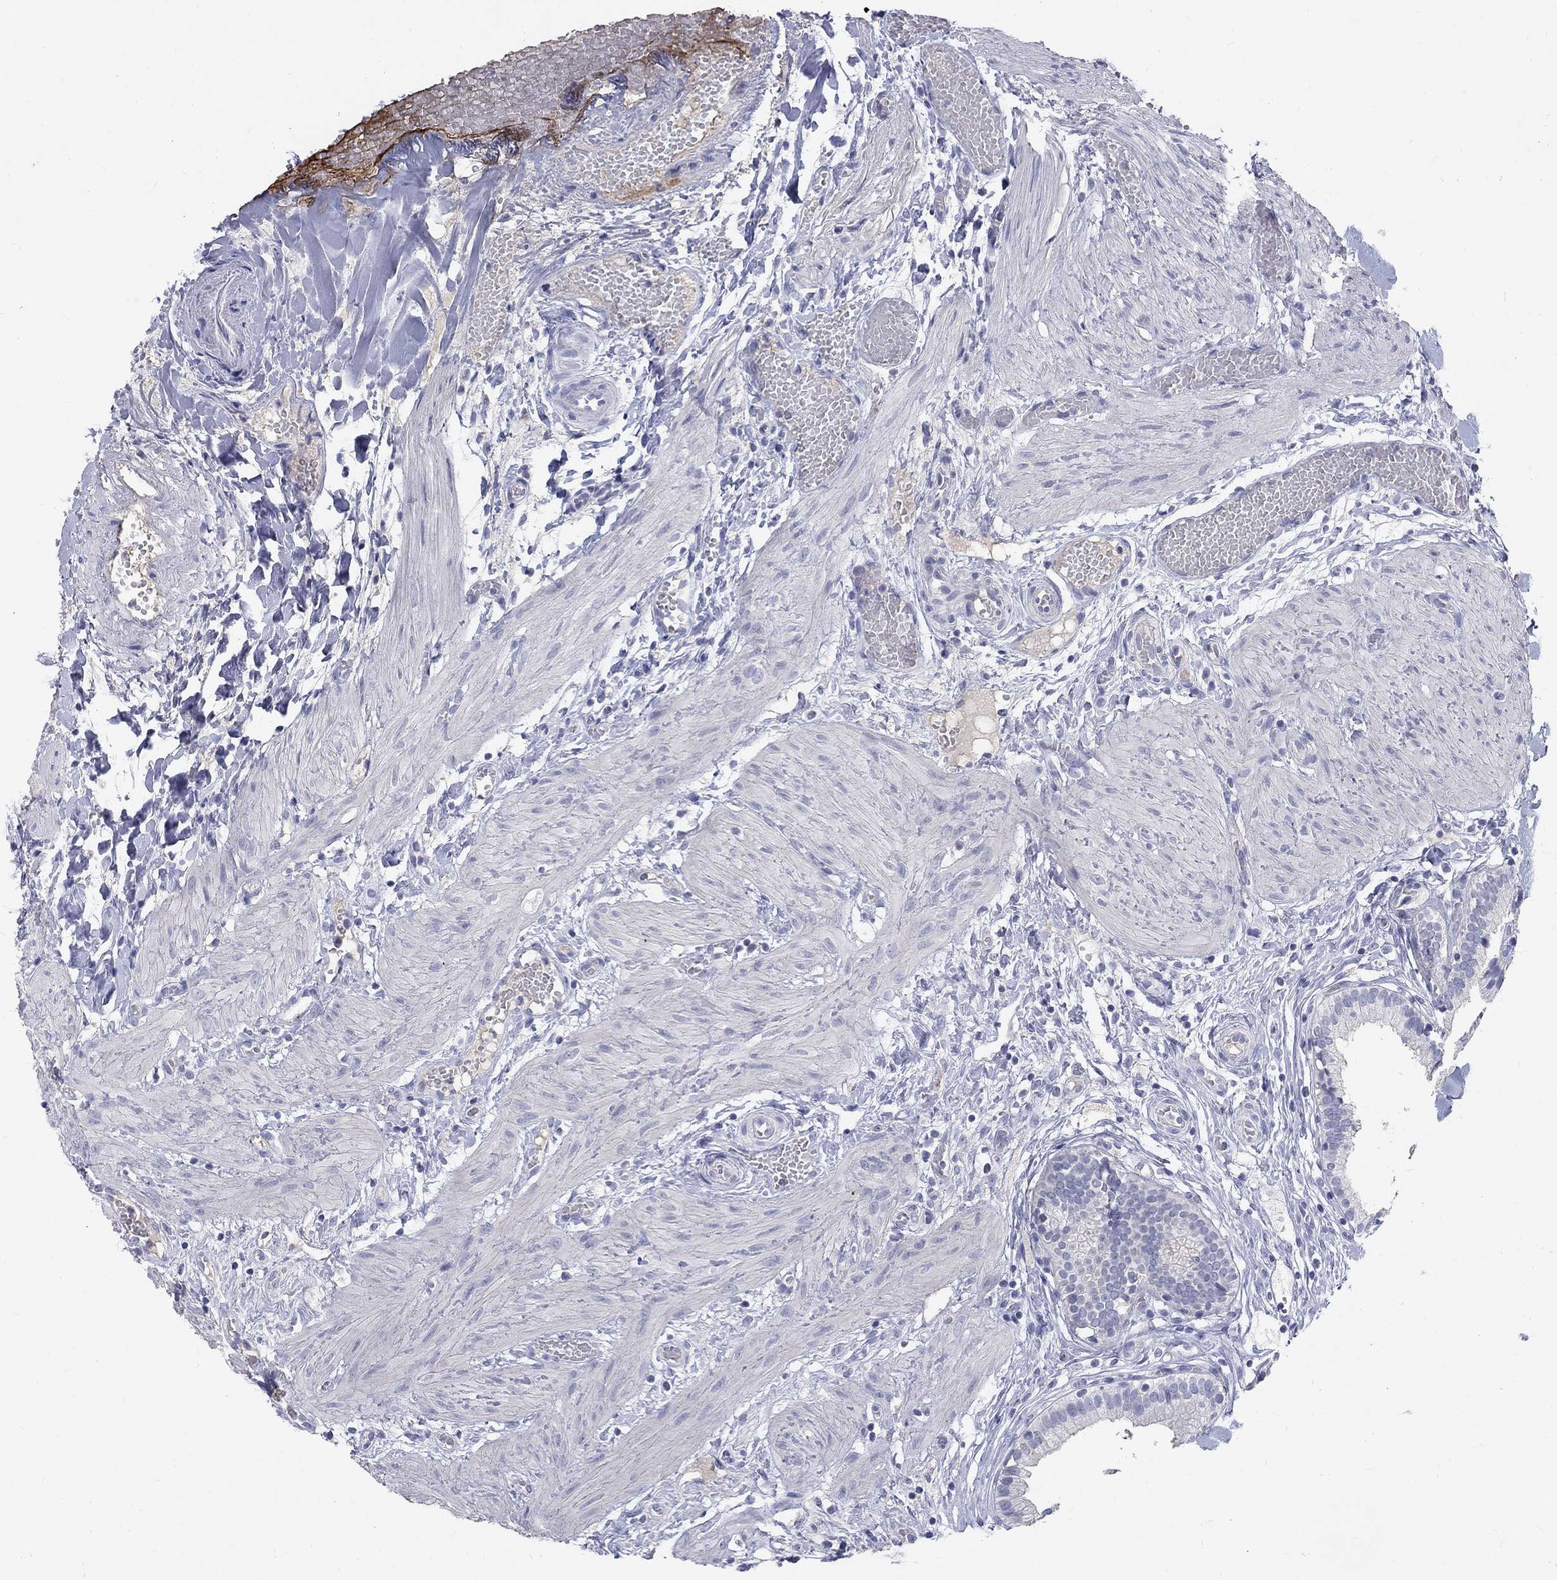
{"staining": {"intensity": "negative", "quantity": "none", "location": "none"}, "tissue": "gallbladder", "cell_type": "Glandular cells", "image_type": "normal", "snomed": [{"axis": "morphology", "description": "Normal tissue, NOS"}, {"axis": "topography", "description": "Gallbladder"}], "caption": "Immunohistochemistry (IHC) micrograph of benign human gallbladder stained for a protein (brown), which shows no staining in glandular cells.", "gene": "PTH1R", "patient": {"sex": "female", "age": 24}}